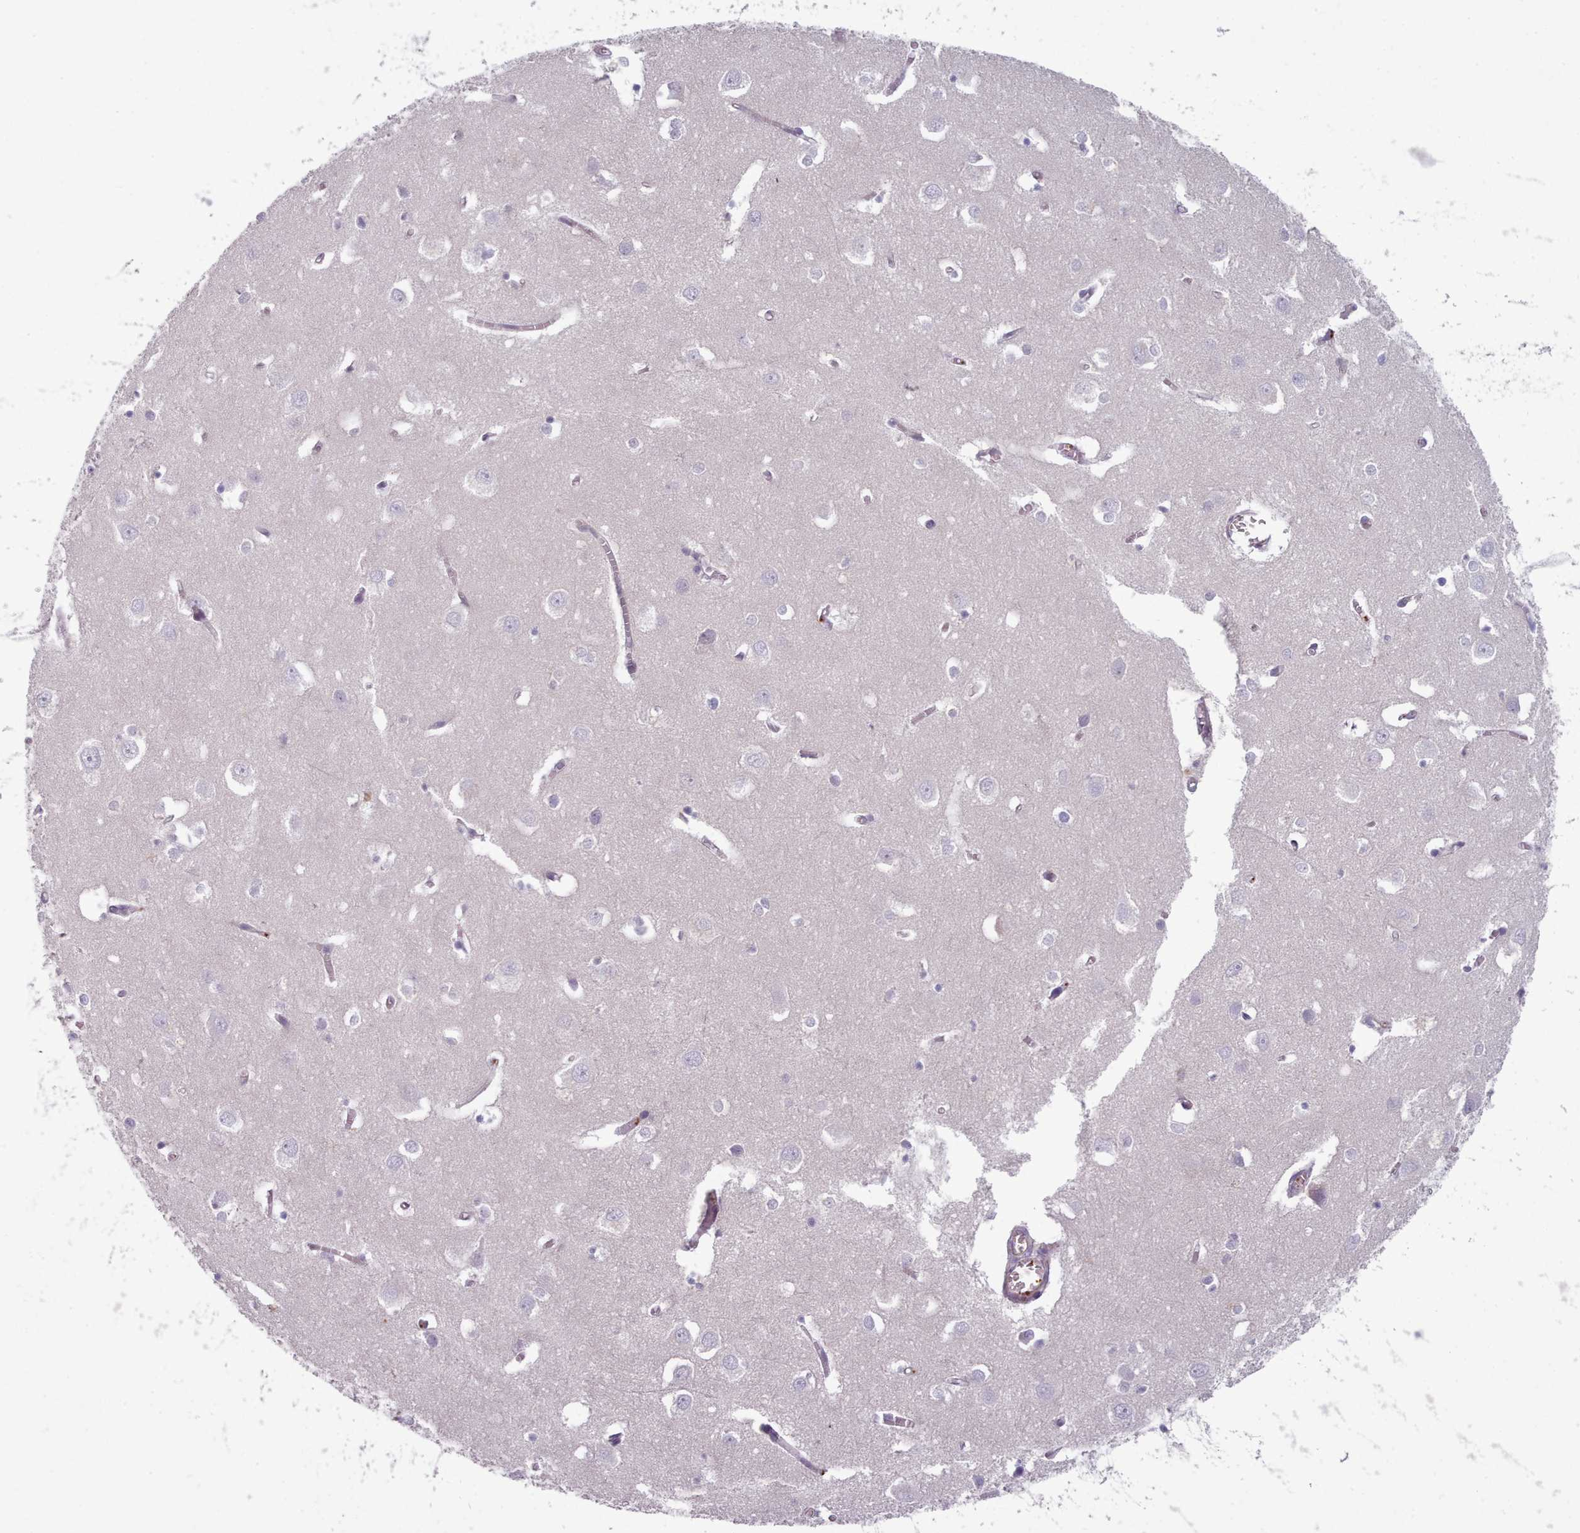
{"staining": {"intensity": "moderate", "quantity": "<25%", "location": "cytoplasmic/membranous,nuclear"}, "tissue": "cerebral cortex", "cell_type": "Endothelial cells", "image_type": "normal", "snomed": [{"axis": "morphology", "description": "Normal tissue, NOS"}, {"axis": "topography", "description": "Cerebral cortex"}], "caption": "Normal cerebral cortex was stained to show a protein in brown. There is low levels of moderate cytoplasmic/membranous,nuclear positivity in about <25% of endothelial cells. The staining was performed using DAB (3,3'-diaminobenzidine) to visualize the protein expression in brown, while the nuclei were stained in blue with hematoxylin (Magnification: 20x).", "gene": "CD300LF", "patient": {"sex": "male", "age": 70}}